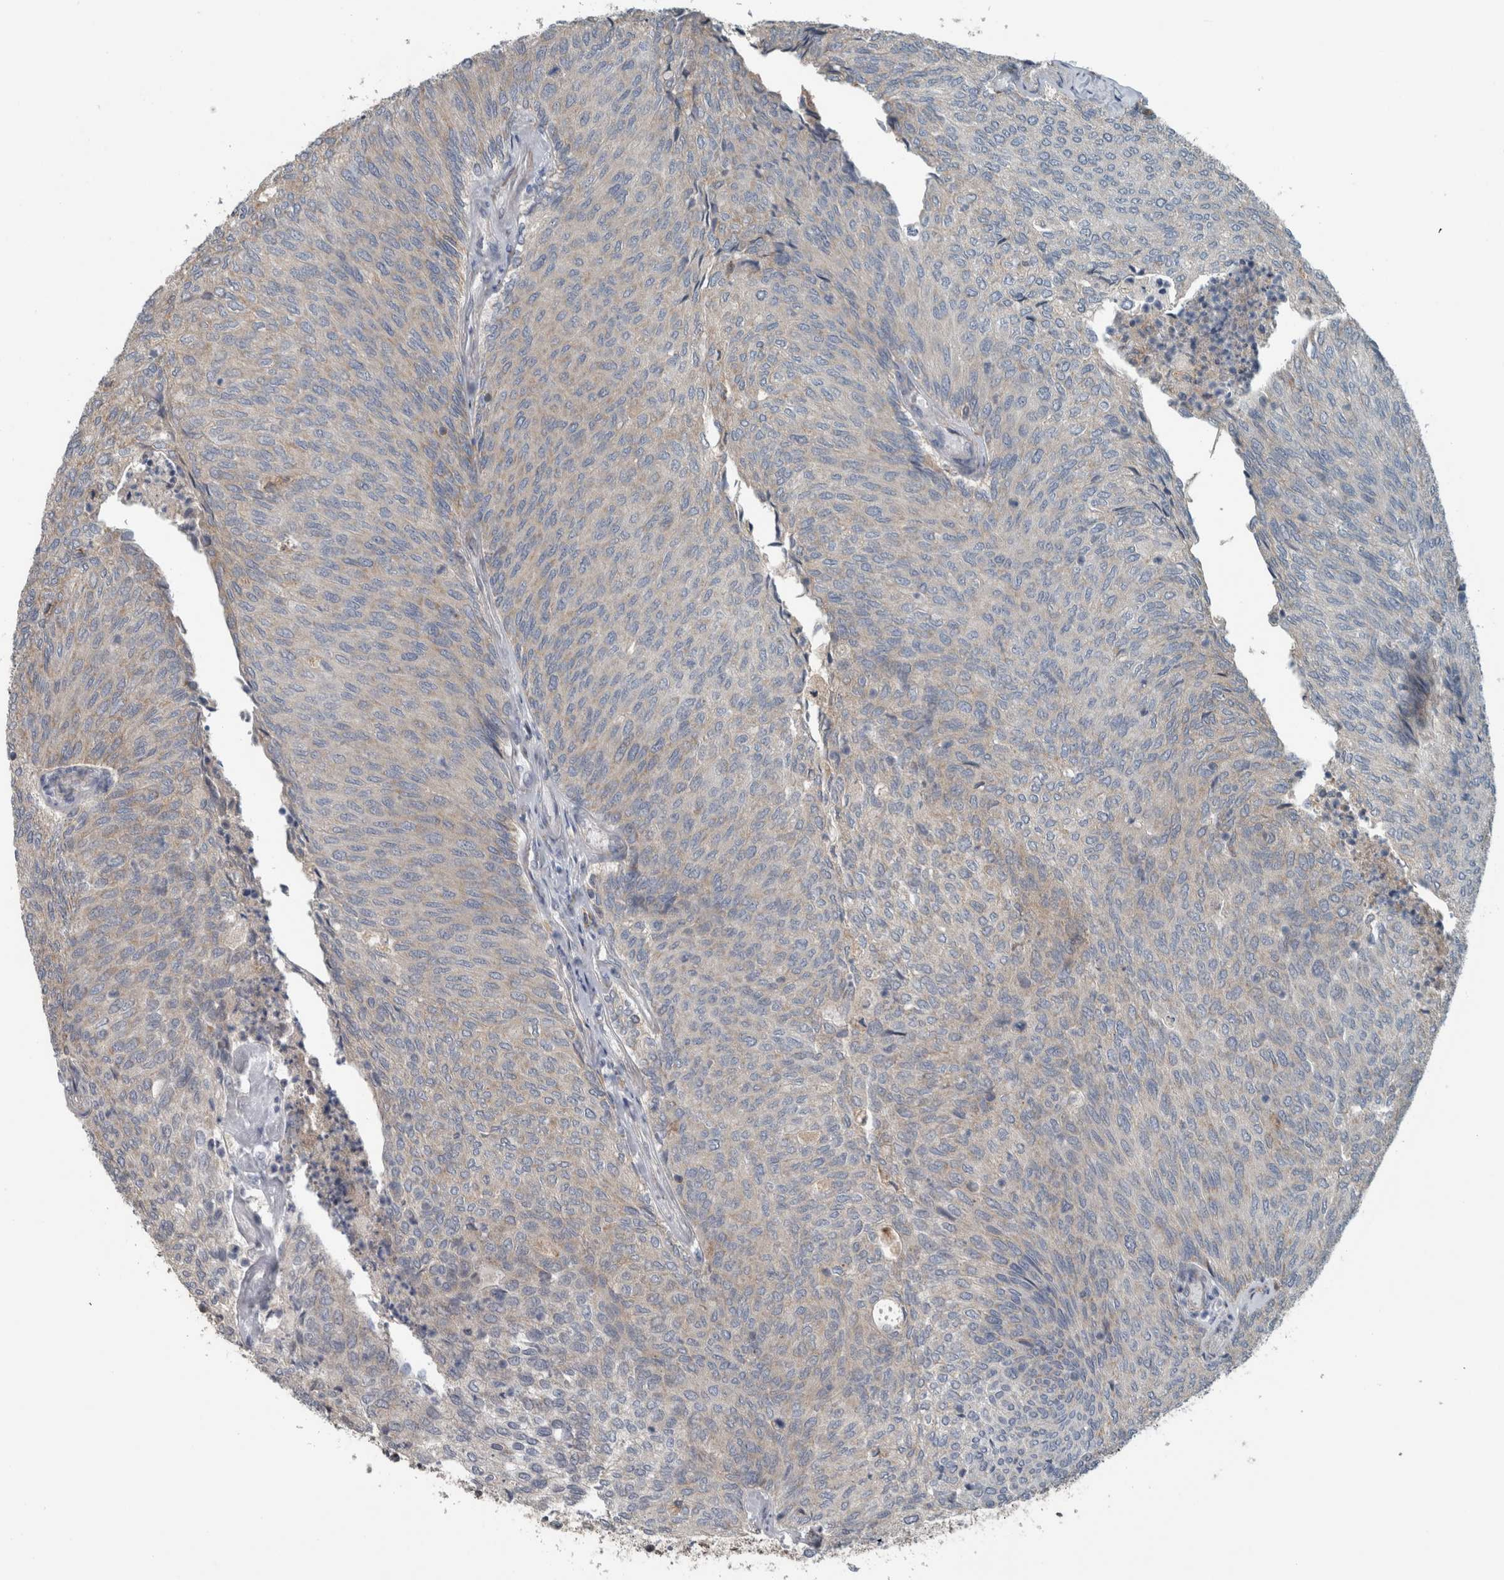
{"staining": {"intensity": "weak", "quantity": "<25%", "location": "cytoplasmic/membranous"}, "tissue": "urothelial cancer", "cell_type": "Tumor cells", "image_type": "cancer", "snomed": [{"axis": "morphology", "description": "Urothelial carcinoma, Low grade"}, {"axis": "topography", "description": "Urinary bladder"}], "caption": "This is an IHC photomicrograph of human urothelial cancer. There is no positivity in tumor cells.", "gene": "ARMC1", "patient": {"sex": "female", "age": 79}}